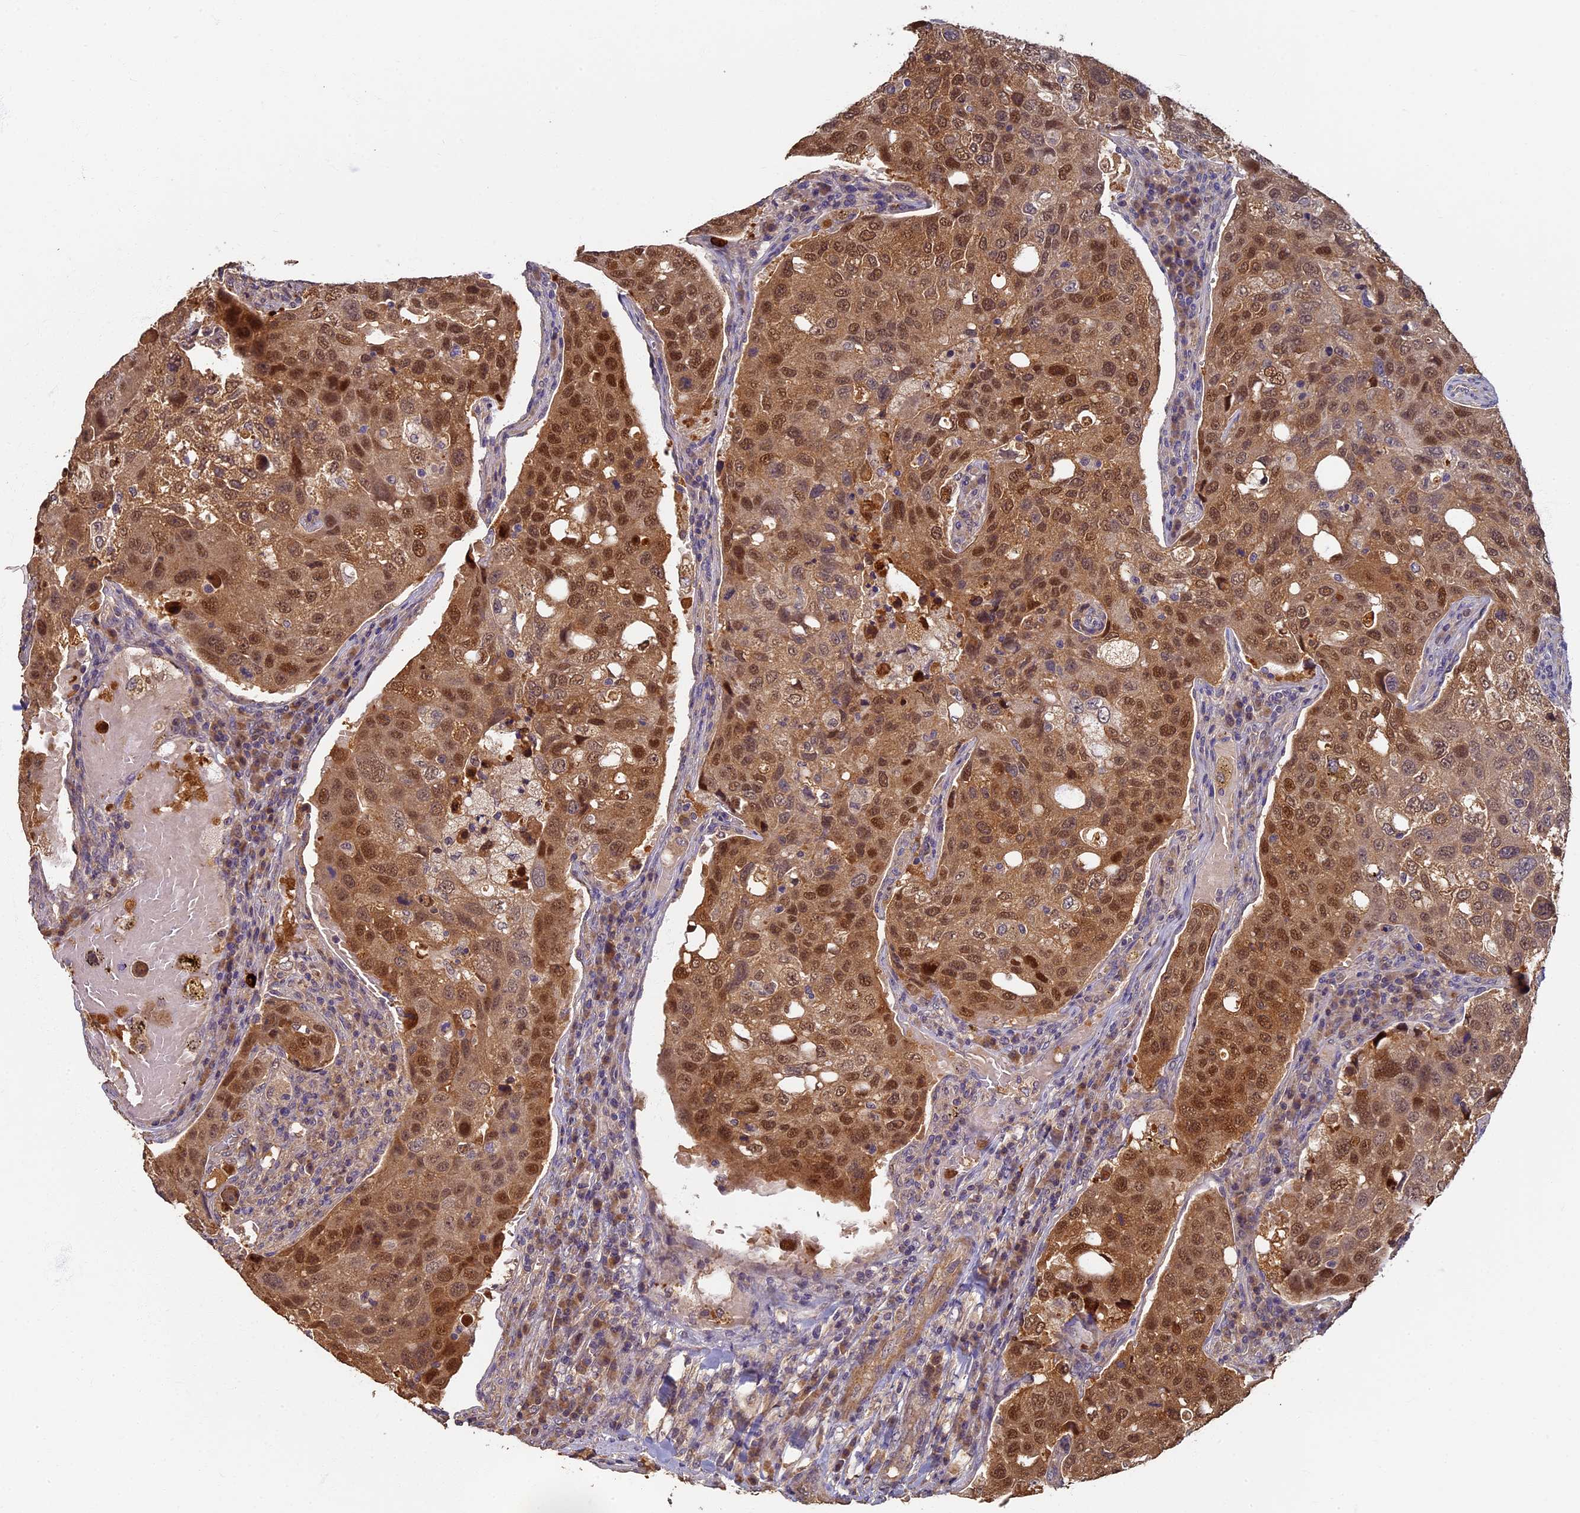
{"staining": {"intensity": "moderate", "quantity": ">75%", "location": "cytoplasmic/membranous,nuclear"}, "tissue": "urothelial cancer", "cell_type": "Tumor cells", "image_type": "cancer", "snomed": [{"axis": "morphology", "description": "Urothelial carcinoma, High grade"}, {"axis": "topography", "description": "Lymph node"}, {"axis": "topography", "description": "Urinary bladder"}], "caption": "IHC staining of urothelial carcinoma (high-grade), which reveals medium levels of moderate cytoplasmic/membranous and nuclear expression in approximately >75% of tumor cells indicating moderate cytoplasmic/membranous and nuclear protein expression. The staining was performed using DAB (brown) for protein detection and nuclei were counterstained in hematoxylin (blue).", "gene": "RSPH3", "patient": {"sex": "male", "age": 51}}